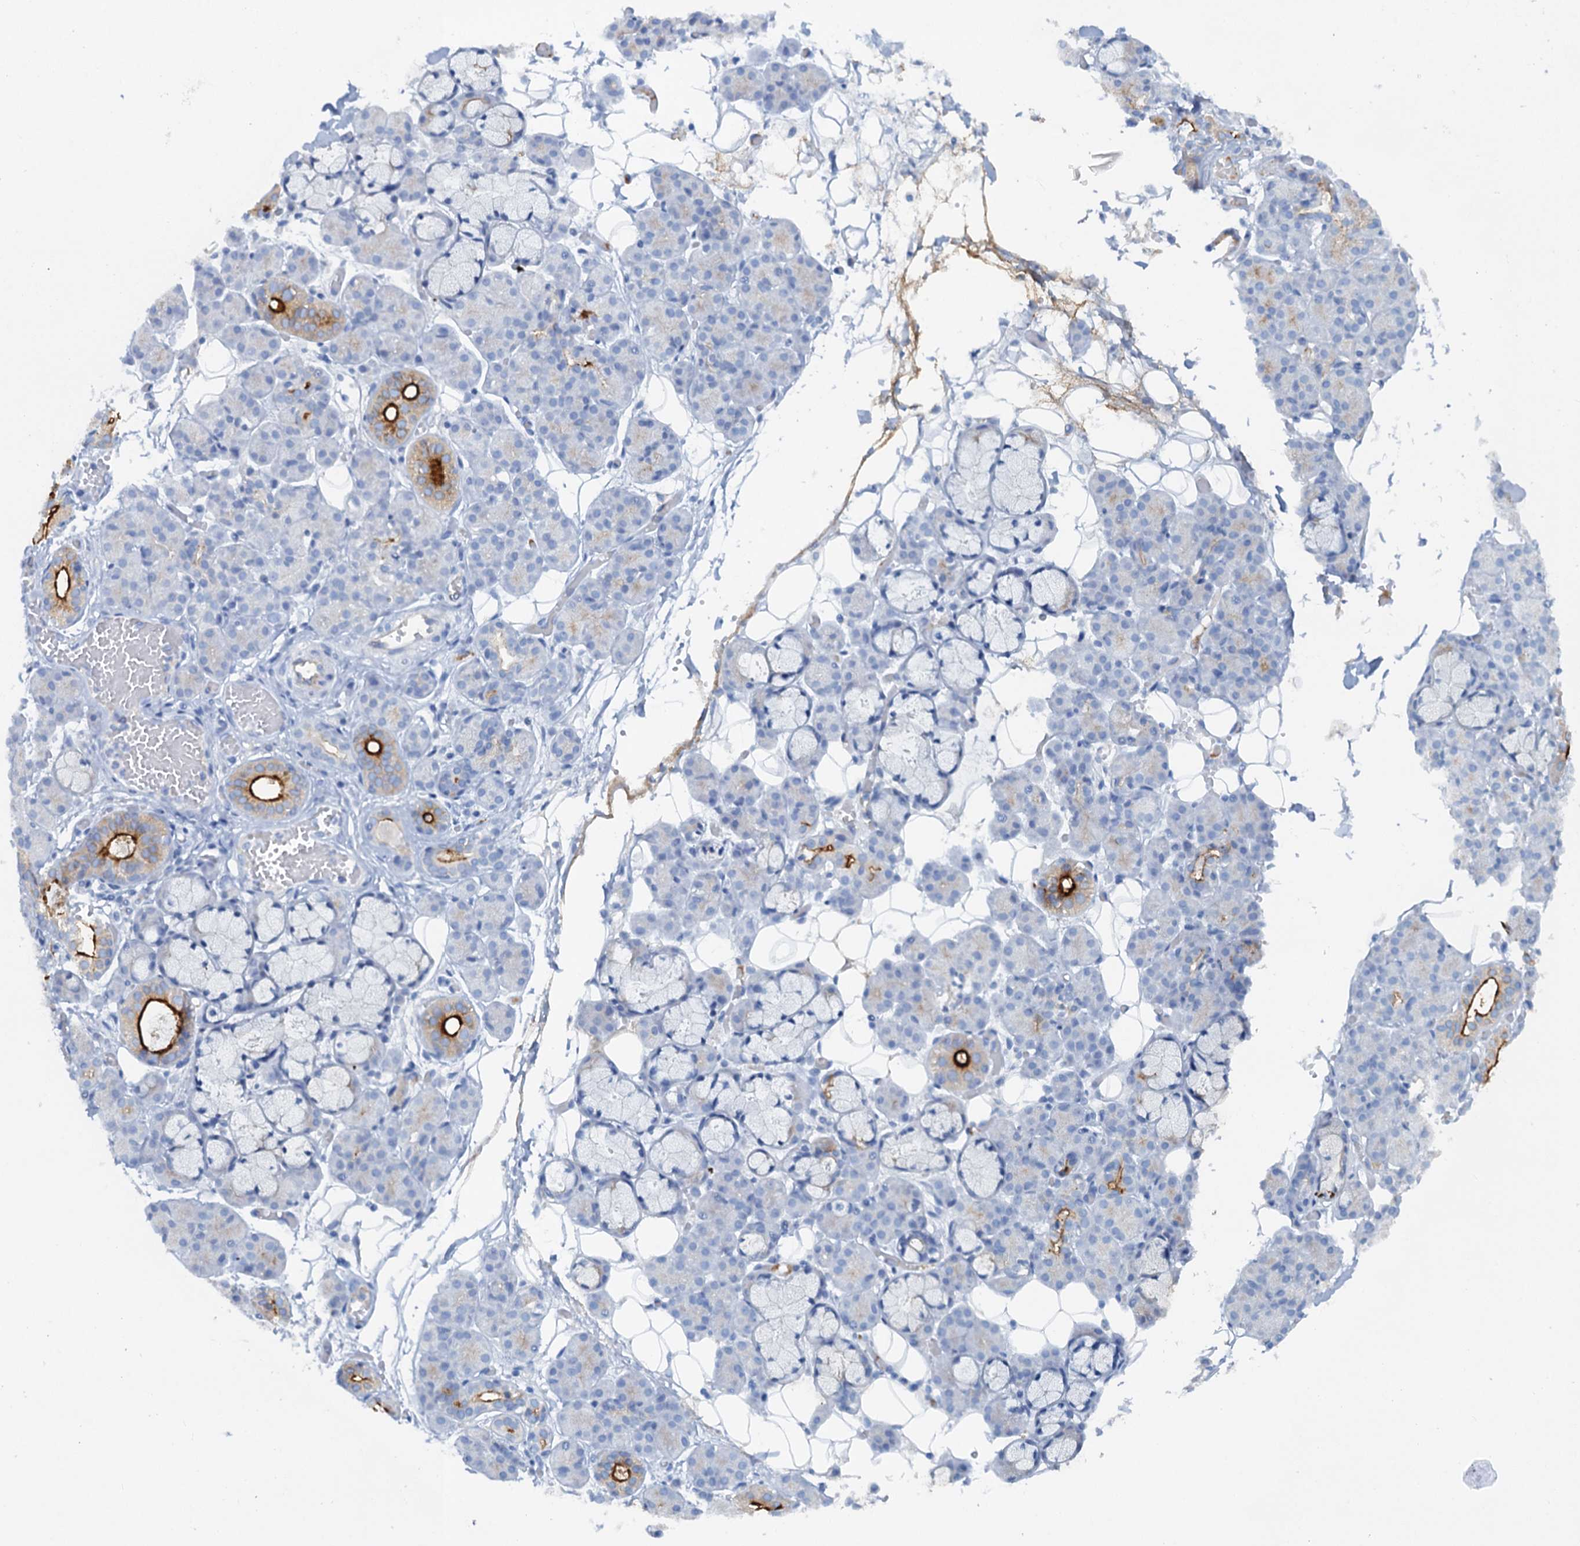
{"staining": {"intensity": "strong", "quantity": "<25%", "location": "cytoplasmic/membranous"}, "tissue": "salivary gland", "cell_type": "Glandular cells", "image_type": "normal", "snomed": [{"axis": "morphology", "description": "Normal tissue, NOS"}, {"axis": "topography", "description": "Salivary gland"}], "caption": "Benign salivary gland was stained to show a protein in brown. There is medium levels of strong cytoplasmic/membranous staining in approximately <25% of glandular cells. (DAB (3,3'-diaminobenzidine) IHC, brown staining for protein, blue staining for nuclei).", "gene": "PLLP", "patient": {"sex": "male", "age": 63}}